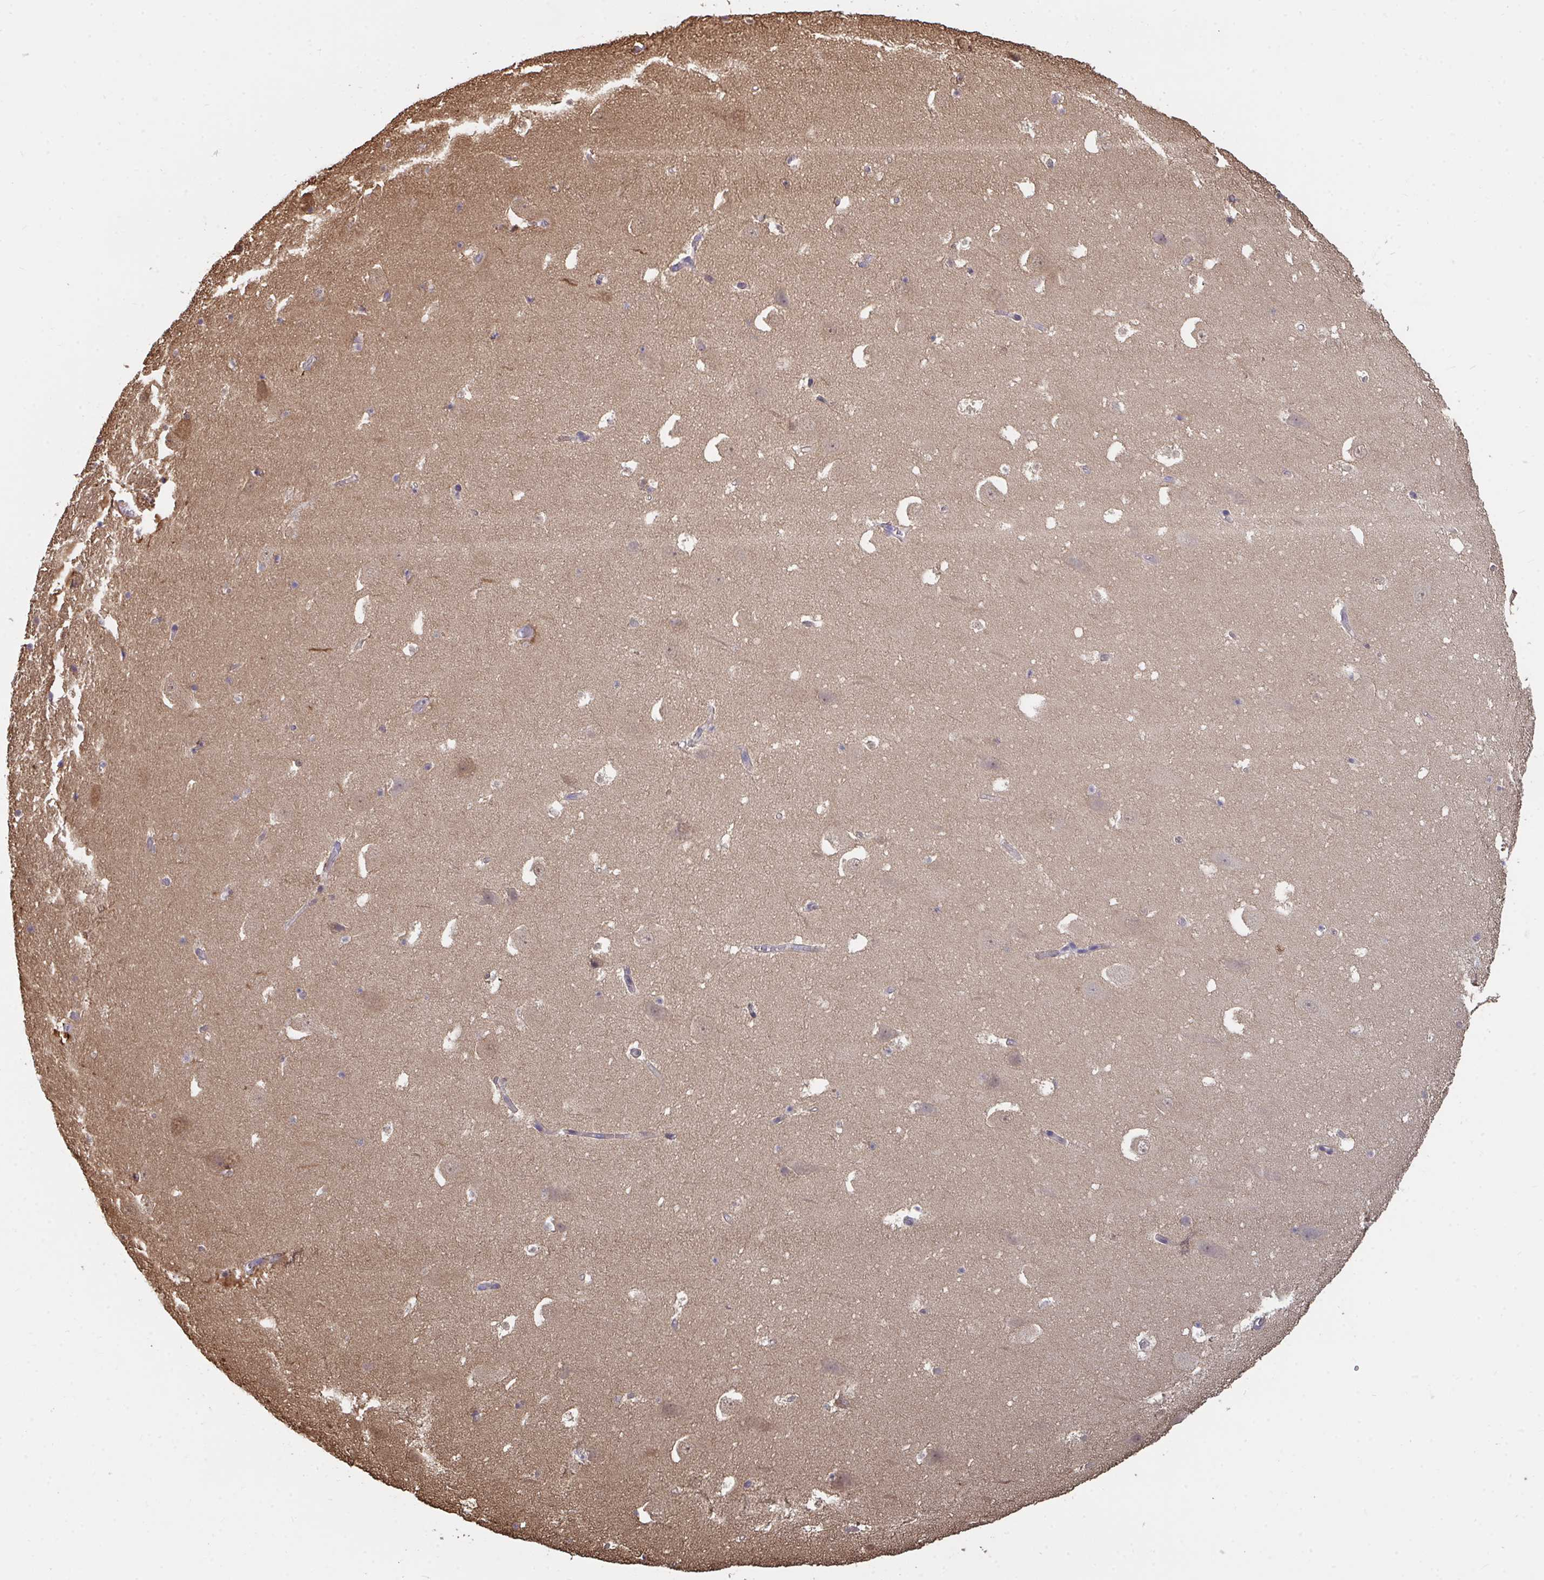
{"staining": {"intensity": "weak", "quantity": "25%-75%", "location": "cytoplasmic/membranous"}, "tissue": "hippocampus", "cell_type": "Glial cells", "image_type": "normal", "snomed": [{"axis": "morphology", "description": "Normal tissue, NOS"}, {"axis": "topography", "description": "Hippocampus"}], "caption": "The micrograph shows immunohistochemical staining of unremarkable hippocampus. There is weak cytoplasmic/membranous staining is present in about 25%-75% of glial cells. The protein of interest is stained brown, and the nuclei are stained in blue (DAB IHC with brightfield microscopy, high magnification).", "gene": "TTC9C", "patient": {"sex": "female", "age": 42}}